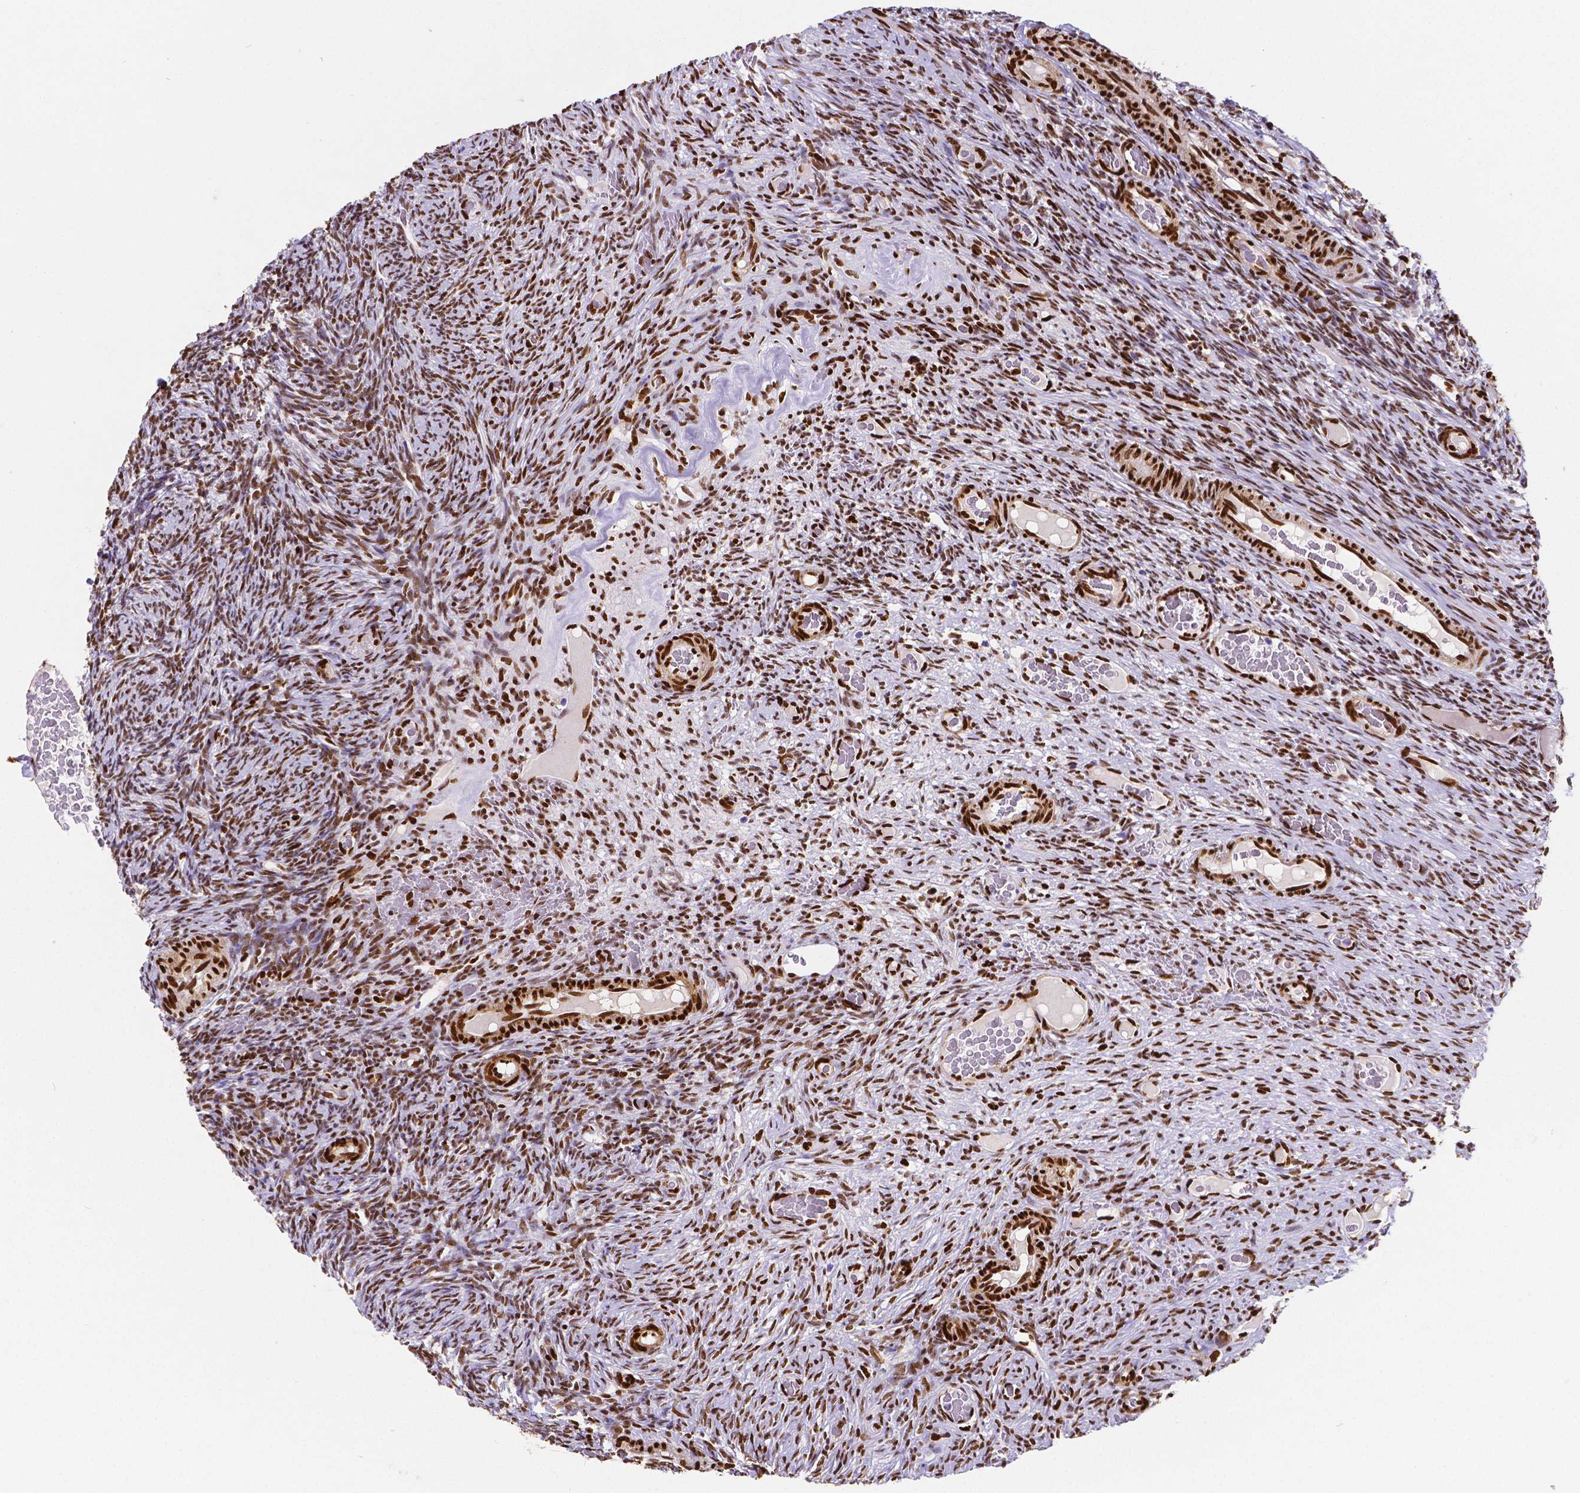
{"staining": {"intensity": "strong", "quantity": ">75%", "location": "nuclear"}, "tissue": "ovary", "cell_type": "Ovarian stroma cells", "image_type": "normal", "snomed": [{"axis": "morphology", "description": "Normal tissue, NOS"}, {"axis": "topography", "description": "Ovary"}], "caption": "Brown immunohistochemical staining in unremarkable ovary displays strong nuclear positivity in approximately >75% of ovarian stroma cells.", "gene": "MEF2C", "patient": {"sex": "female", "age": 34}}